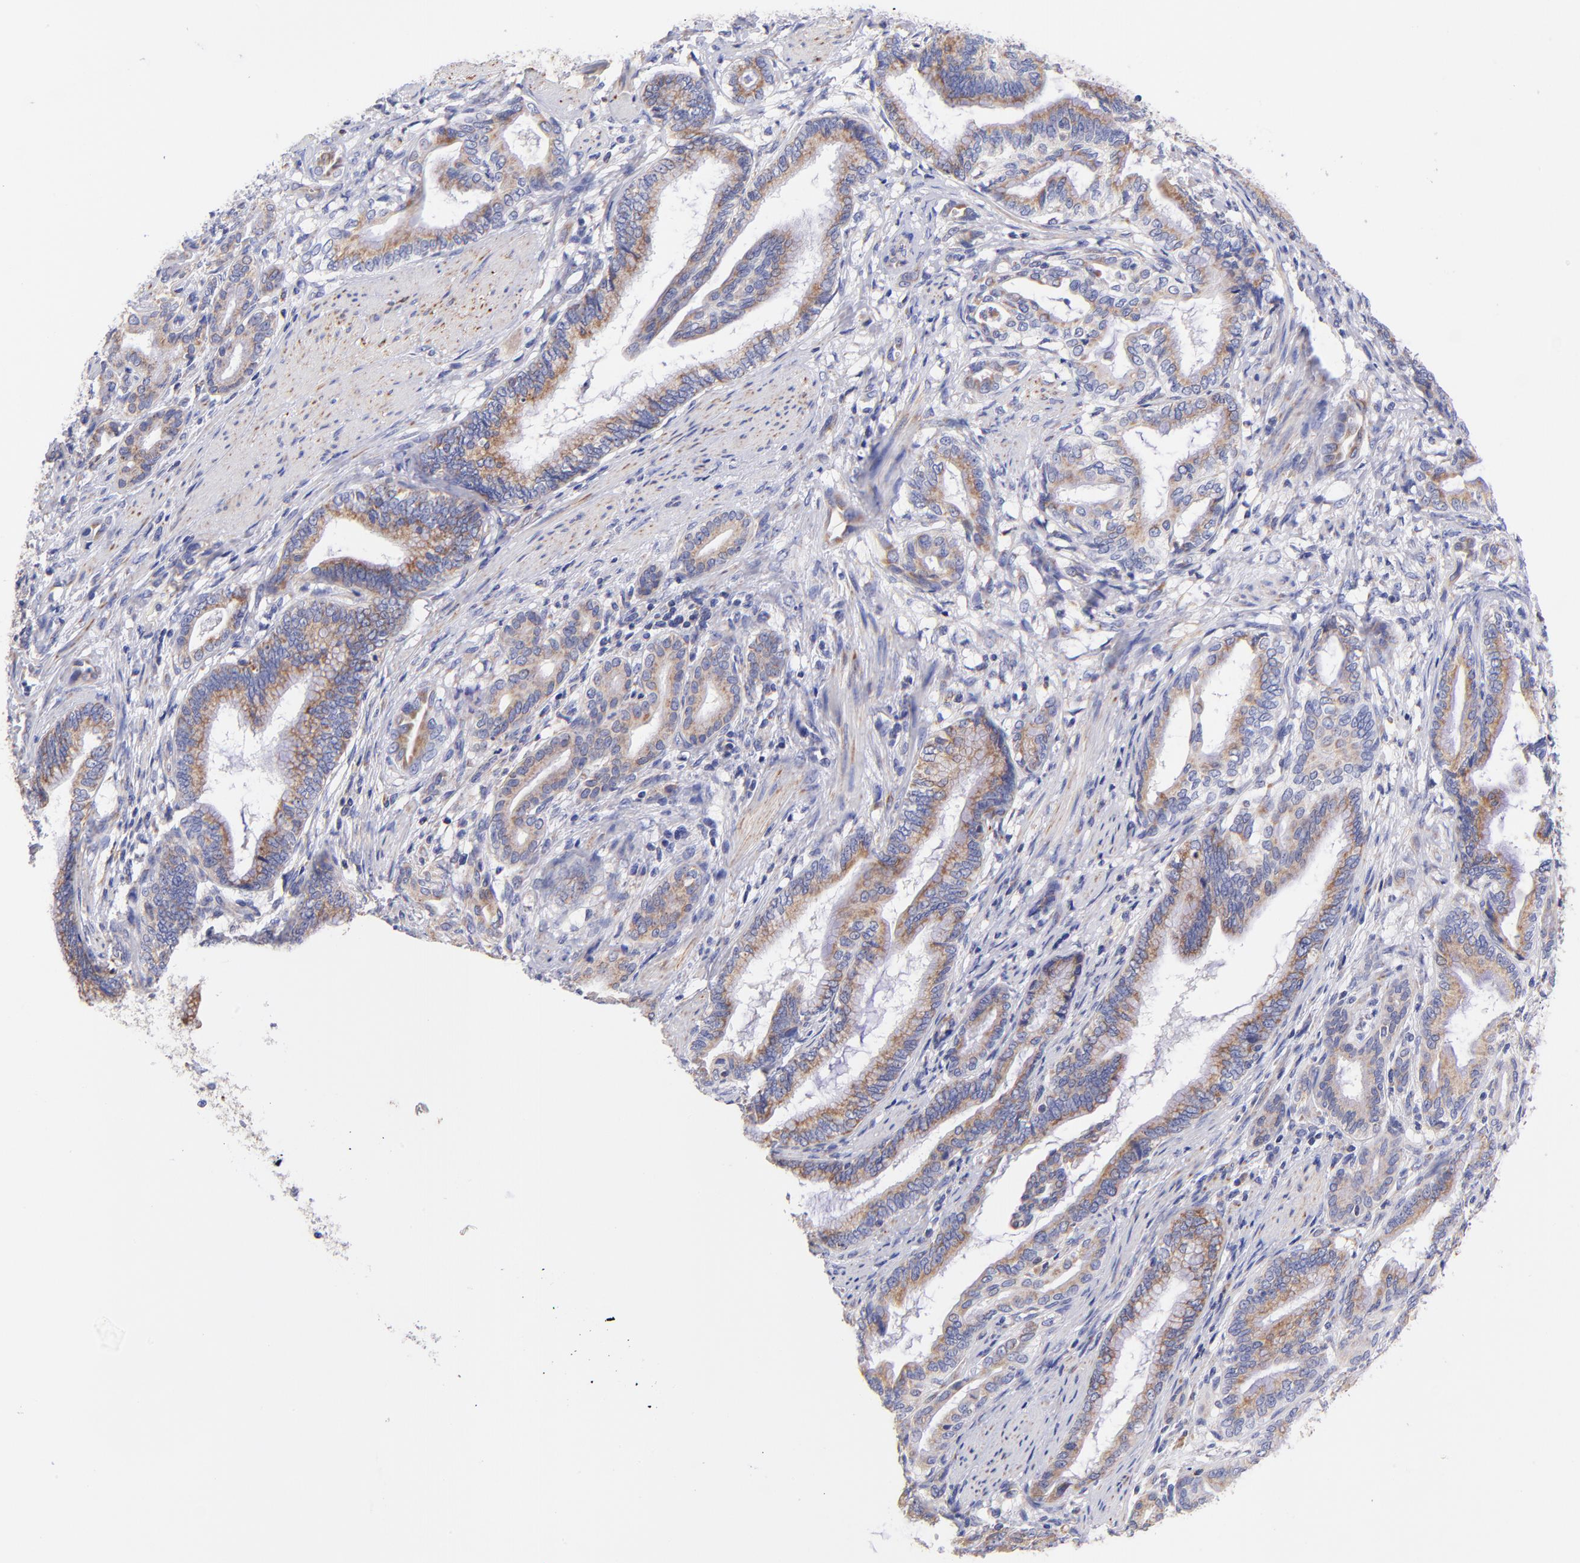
{"staining": {"intensity": "weak", "quantity": "25%-75%", "location": "cytoplasmic/membranous"}, "tissue": "pancreatic cancer", "cell_type": "Tumor cells", "image_type": "cancer", "snomed": [{"axis": "morphology", "description": "Adenocarcinoma, NOS"}, {"axis": "topography", "description": "Pancreas"}], "caption": "Tumor cells show weak cytoplasmic/membranous positivity in about 25%-75% of cells in adenocarcinoma (pancreatic).", "gene": "NDUFB7", "patient": {"sex": "female", "age": 64}}